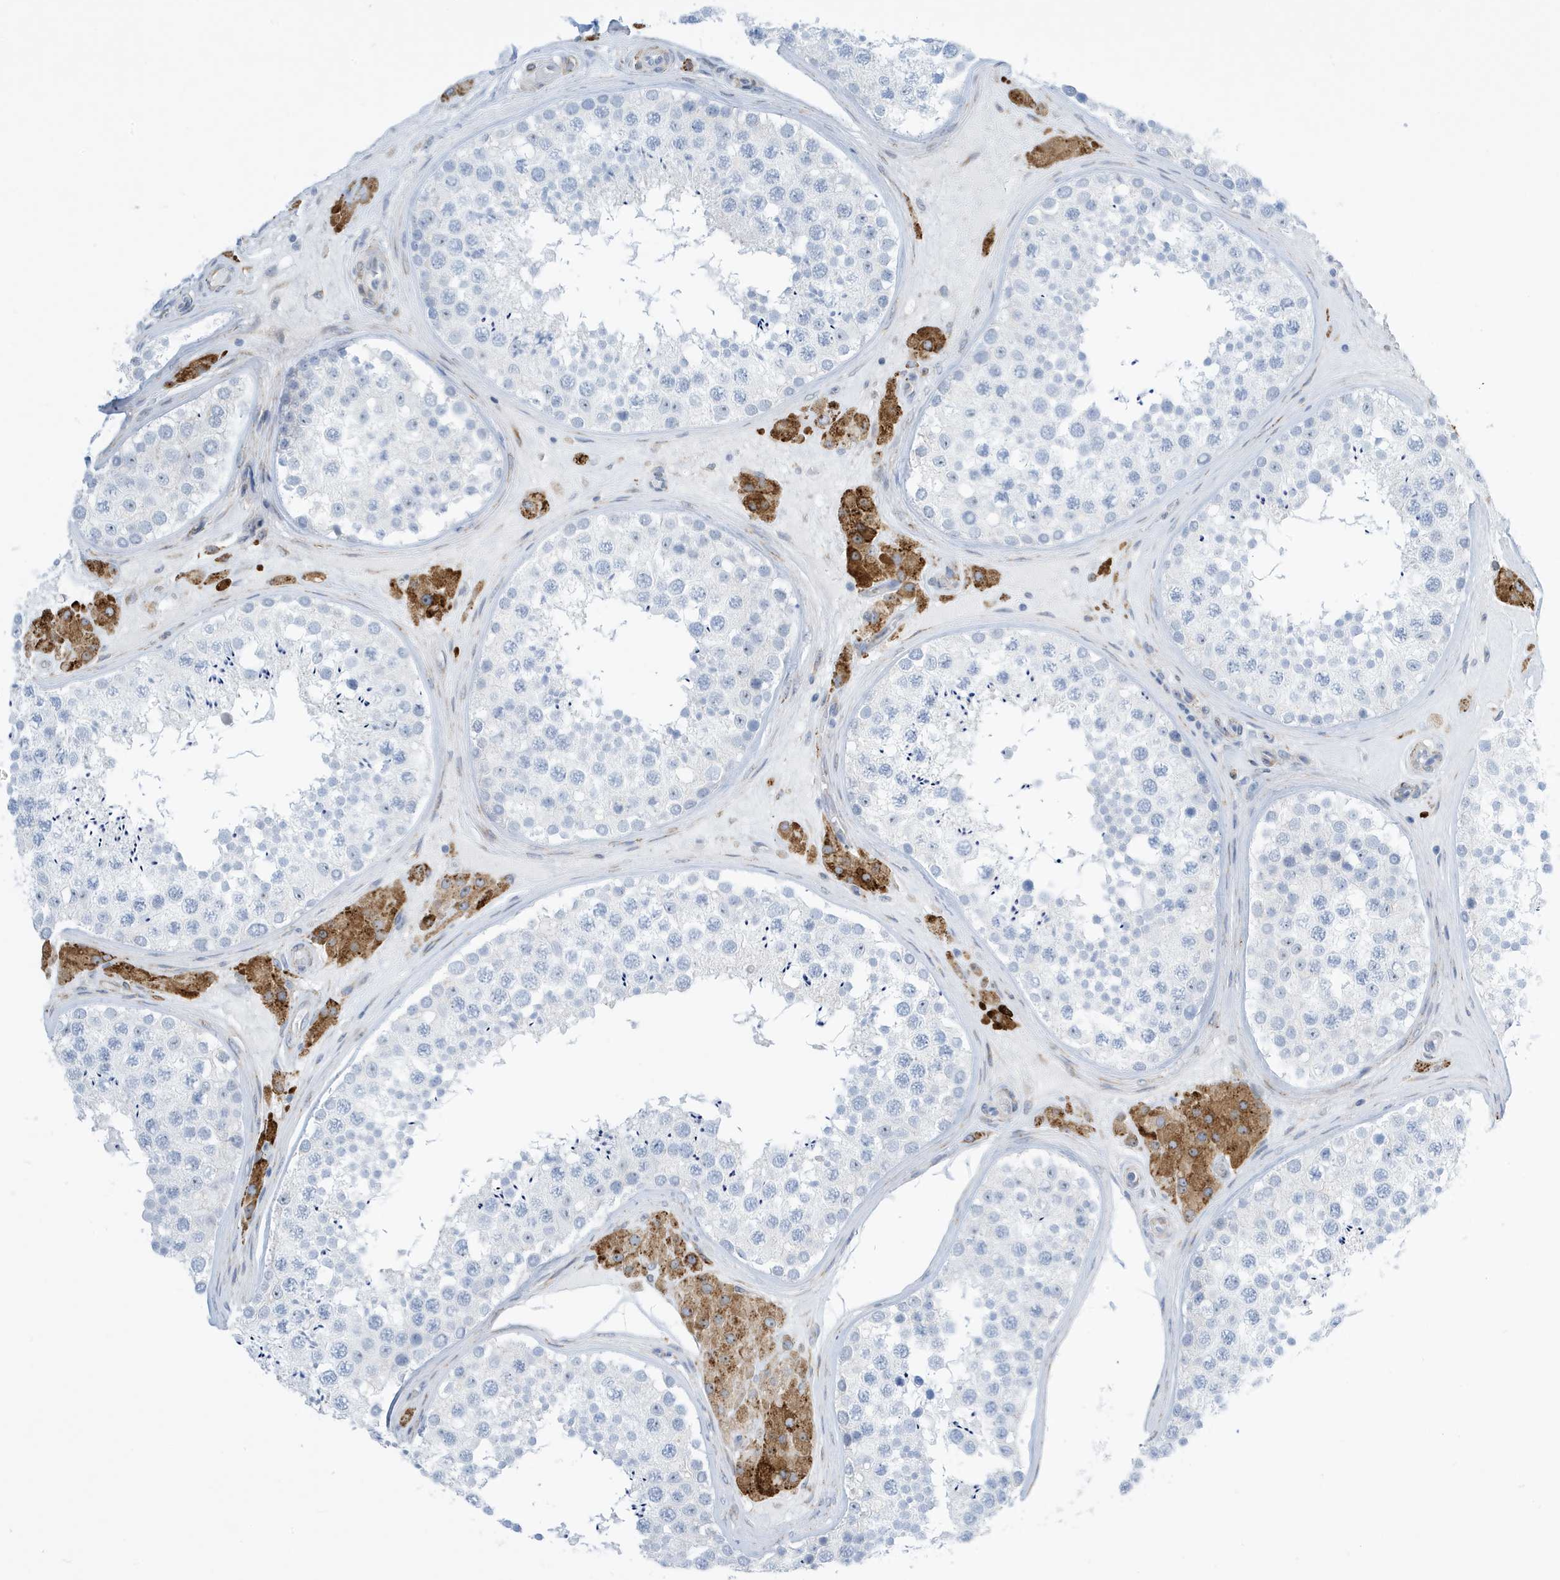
{"staining": {"intensity": "negative", "quantity": "none", "location": "none"}, "tissue": "testis", "cell_type": "Cells in seminiferous ducts", "image_type": "normal", "snomed": [{"axis": "morphology", "description": "Normal tissue, NOS"}, {"axis": "topography", "description": "Testis"}], "caption": "Micrograph shows no significant protein positivity in cells in seminiferous ducts of normal testis. The staining was performed using DAB (3,3'-diaminobenzidine) to visualize the protein expression in brown, while the nuclei were stained in blue with hematoxylin (Magnification: 20x).", "gene": "SEMA3F", "patient": {"sex": "male", "age": 46}}